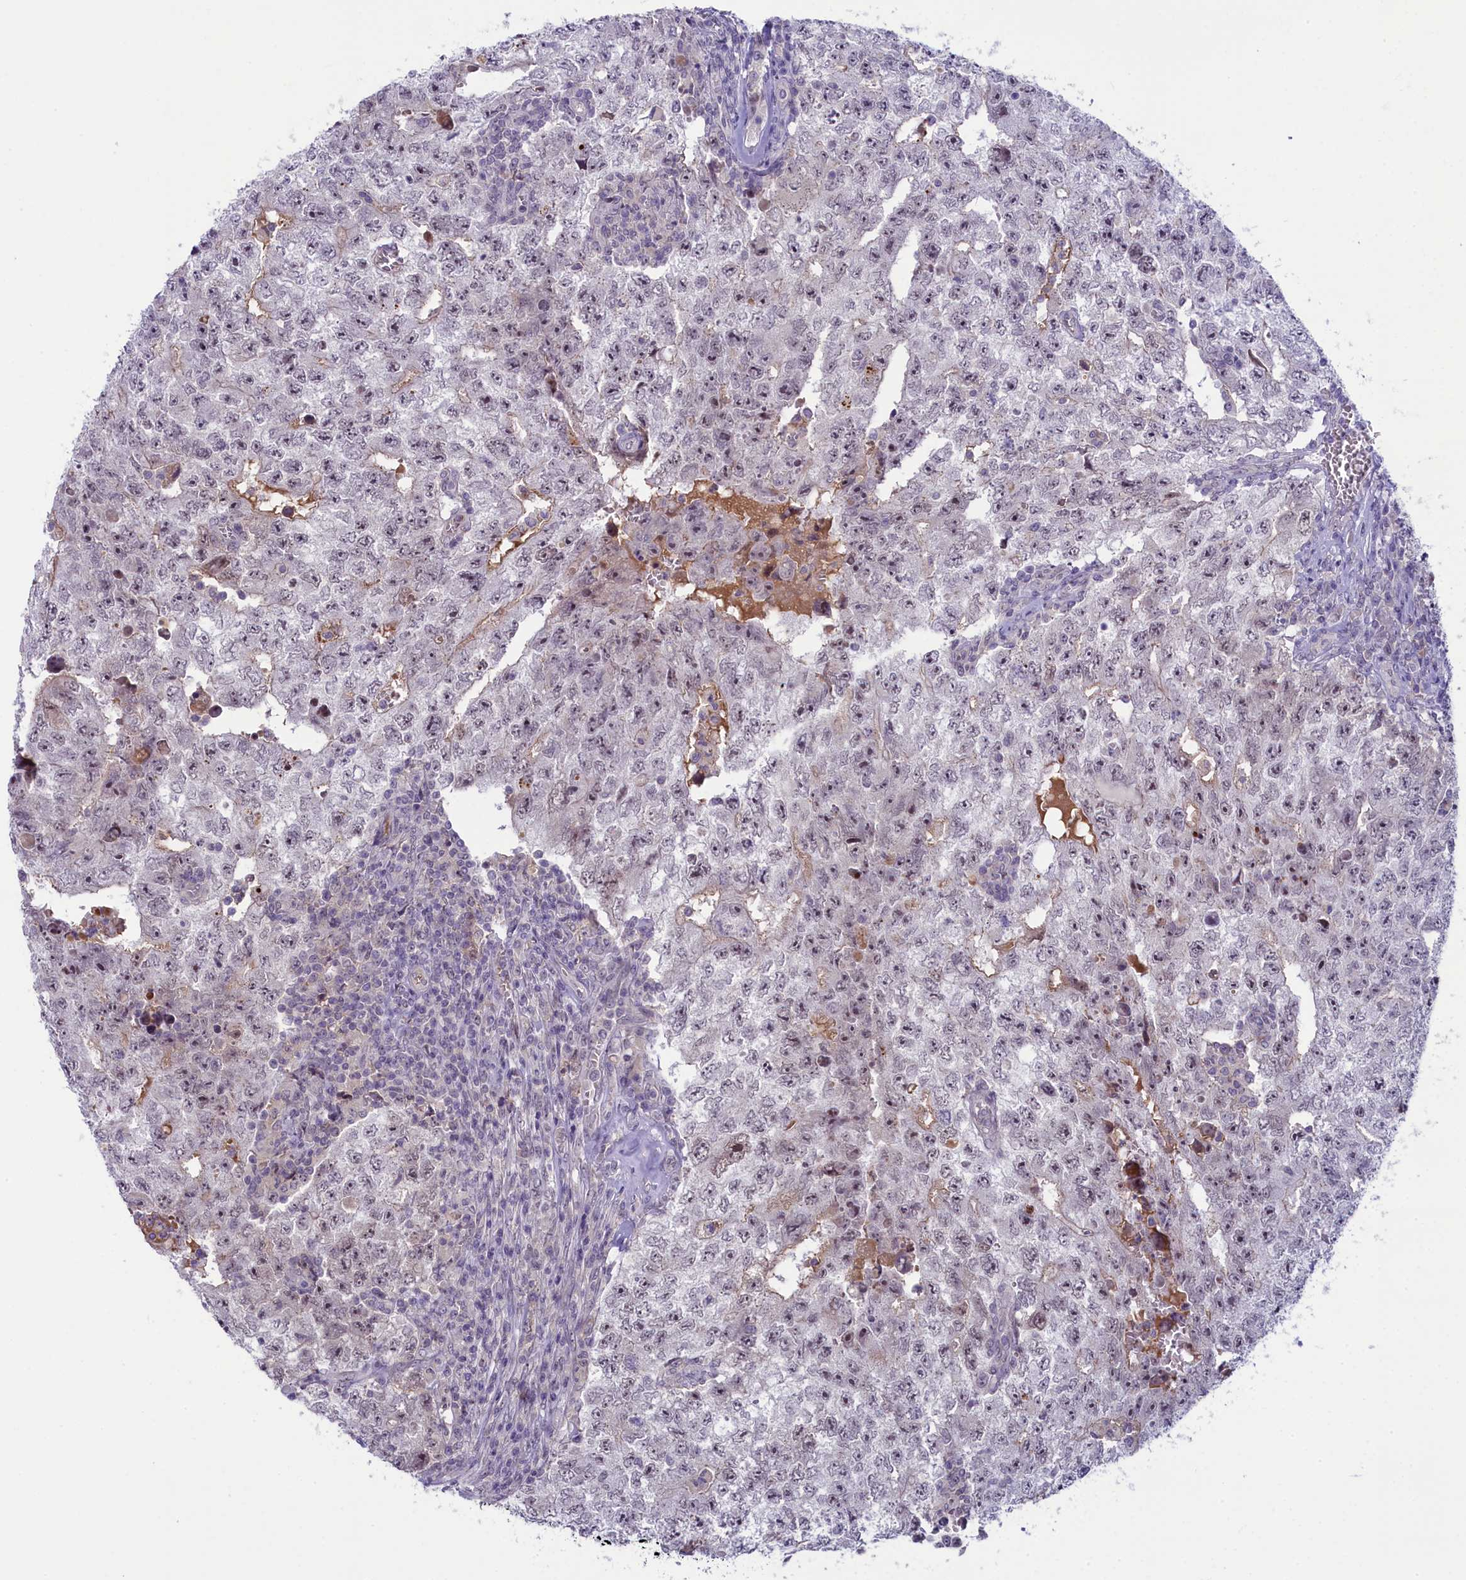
{"staining": {"intensity": "weak", "quantity": "25%-75%", "location": "nuclear"}, "tissue": "testis cancer", "cell_type": "Tumor cells", "image_type": "cancer", "snomed": [{"axis": "morphology", "description": "Carcinoma, Embryonal, NOS"}, {"axis": "topography", "description": "Testis"}], "caption": "Protein expression analysis of testis cancer (embryonal carcinoma) shows weak nuclear positivity in approximately 25%-75% of tumor cells.", "gene": "CRAMP1", "patient": {"sex": "male", "age": 17}}